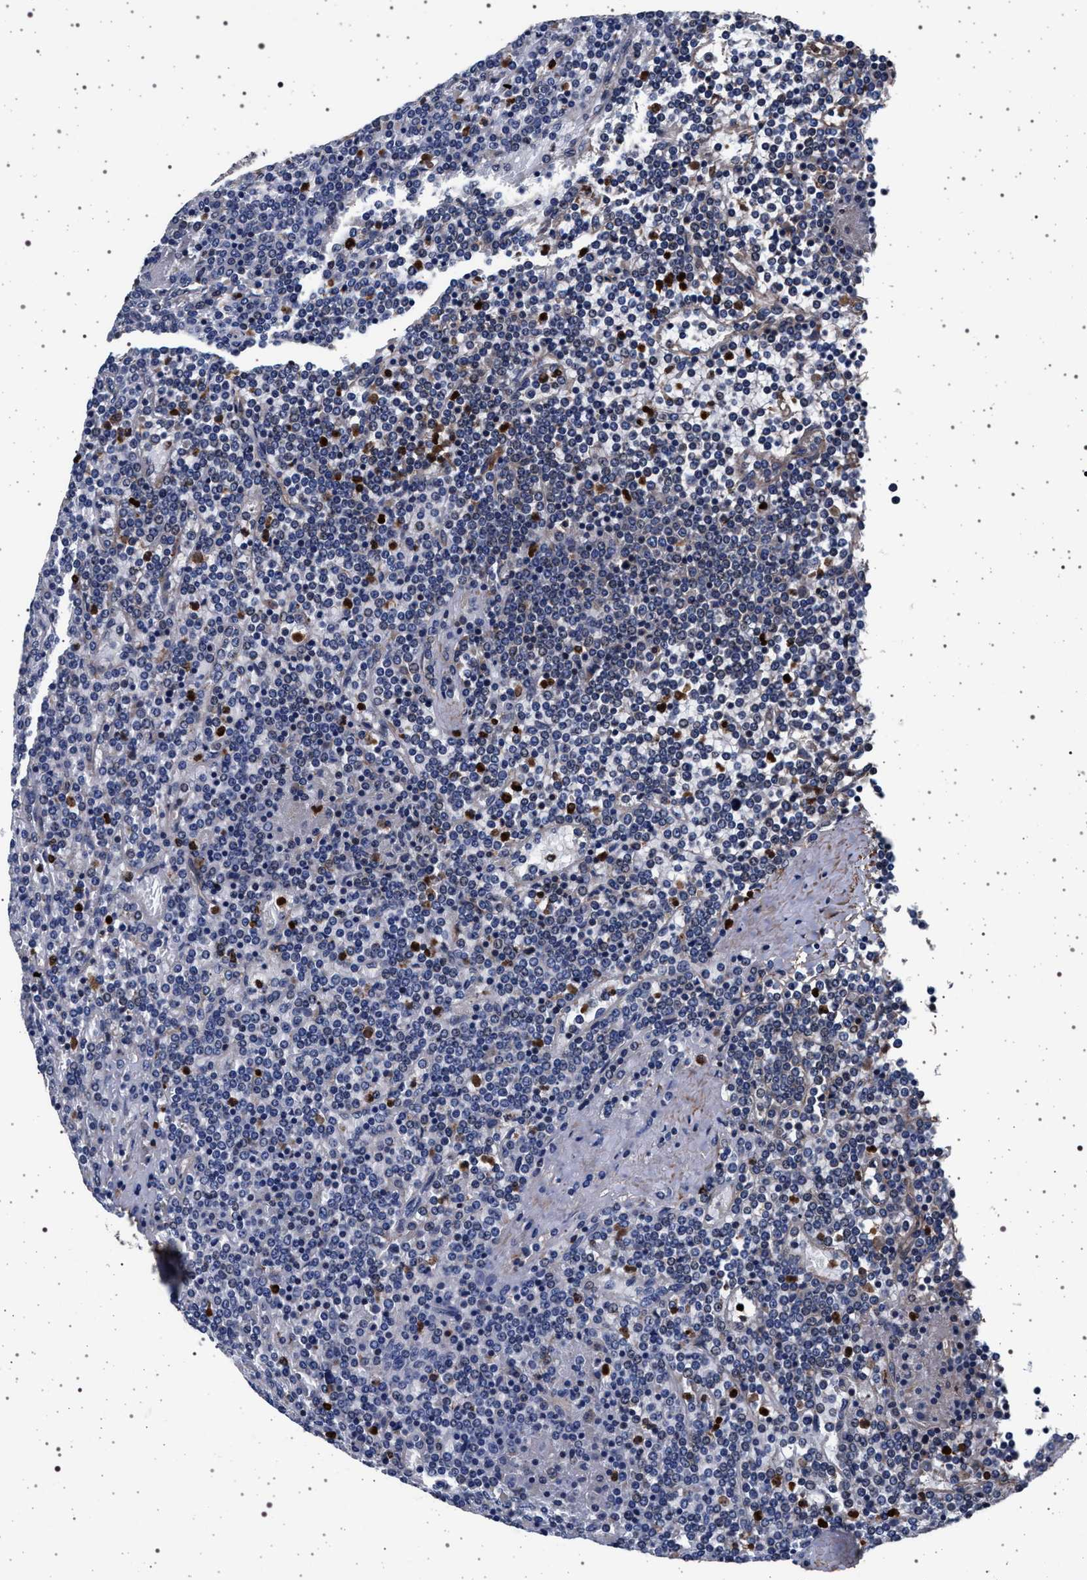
{"staining": {"intensity": "negative", "quantity": "none", "location": "none"}, "tissue": "lymphoma", "cell_type": "Tumor cells", "image_type": "cancer", "snomed": [{"axis": "morphology", "description": "Malignant lymphoma, non-Hodgkin's type, Low grade"}, {"axis": "topography", "description": "Spleen"}], "caption": "Low-grade malignant lymphoma, non-Hodgkin's type was stained to show a protein in brown. There is no significant expression in tumor cells. Brightfield microscopy of immunohistochemistry stained with DAB (brown) and hematoxylin (blue), captured at high magnification.", "gene": "KCNK6", "patient": {"sex": "female", "age": 19}}